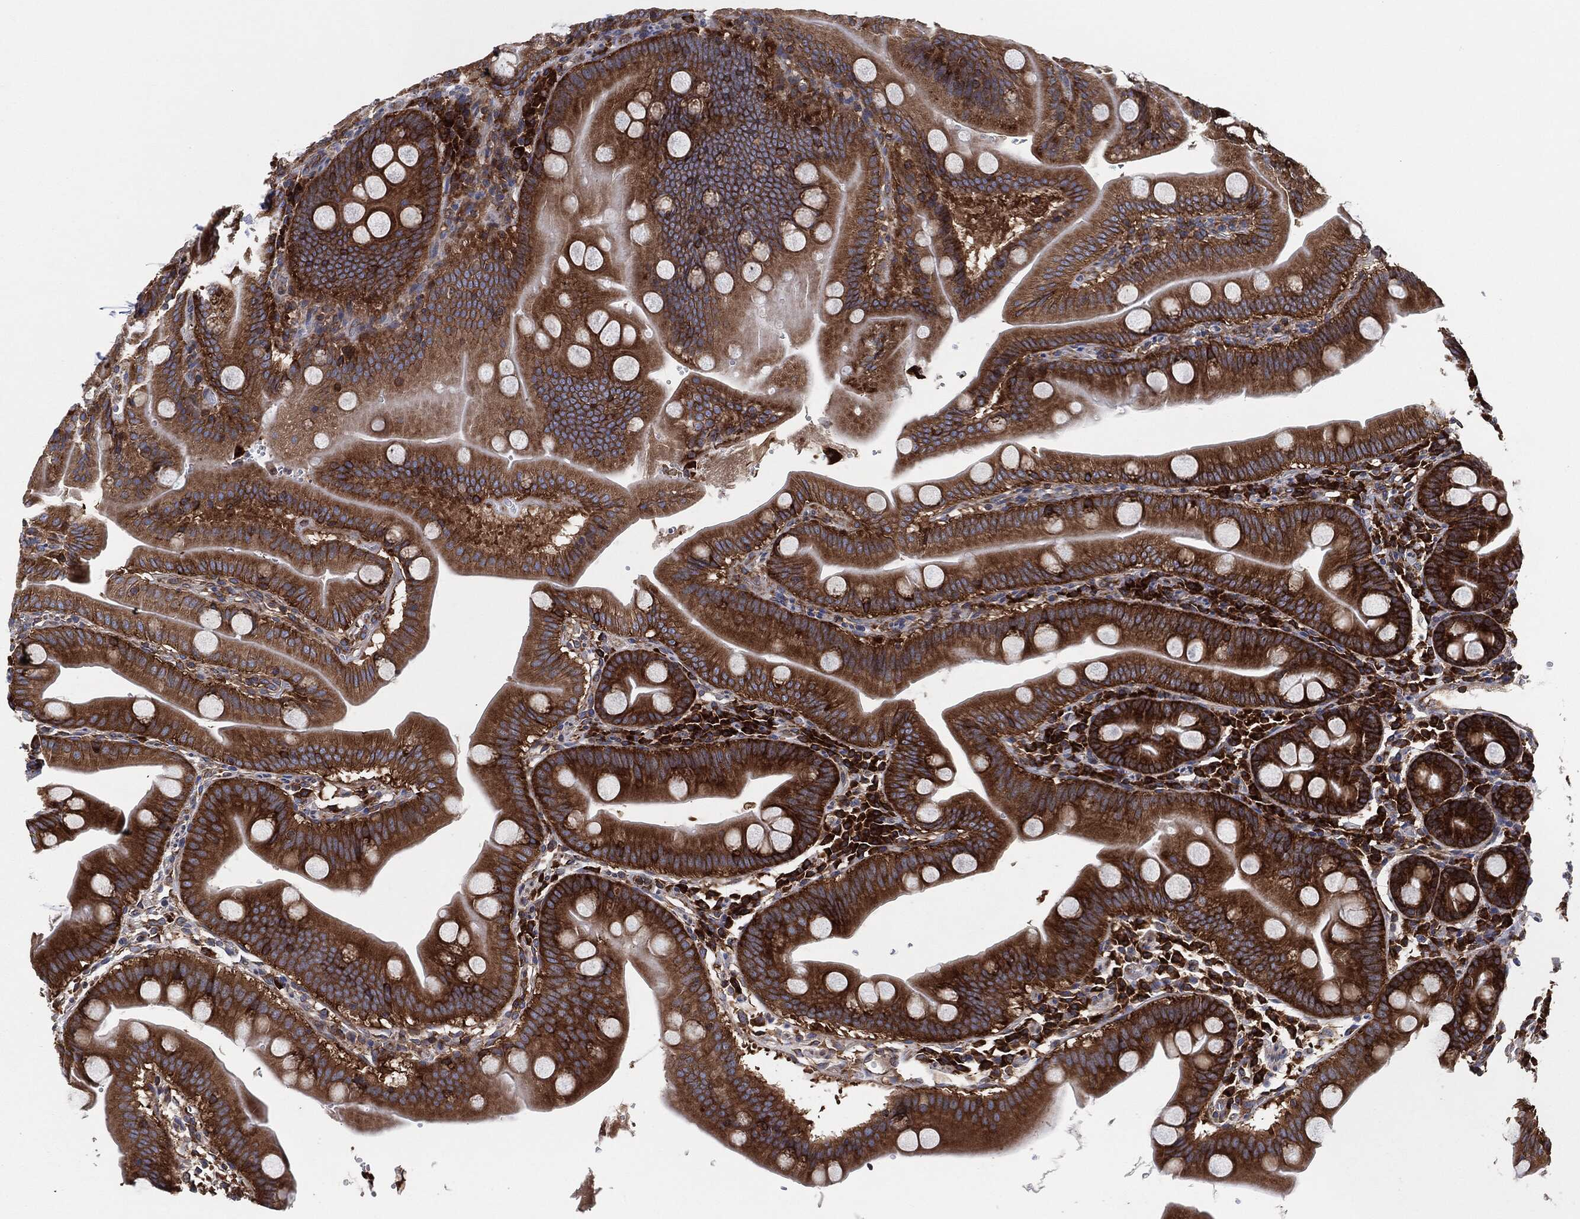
{"staining": {"intensity": "strong", "quantity": ">75%", "location": "cytoplasmic/membranous"}, "tissue": "duodenum", "cell_type": "Glandular cells", "image_type": "normal", "snomed": [{"axis": "morphology", "description": "Normal tissue, NOS"}, {"axis": "topography", "description": "Duodenum"}], "caption": "Duodenum stained with DAB immunohistochemistry (IHC) displays high levels of strong cytoplasmic/membranous expression in approximately >75% of glandular cells.", "gene": "EIF2S2", "patient": {"sex": "male", "age": 59}}